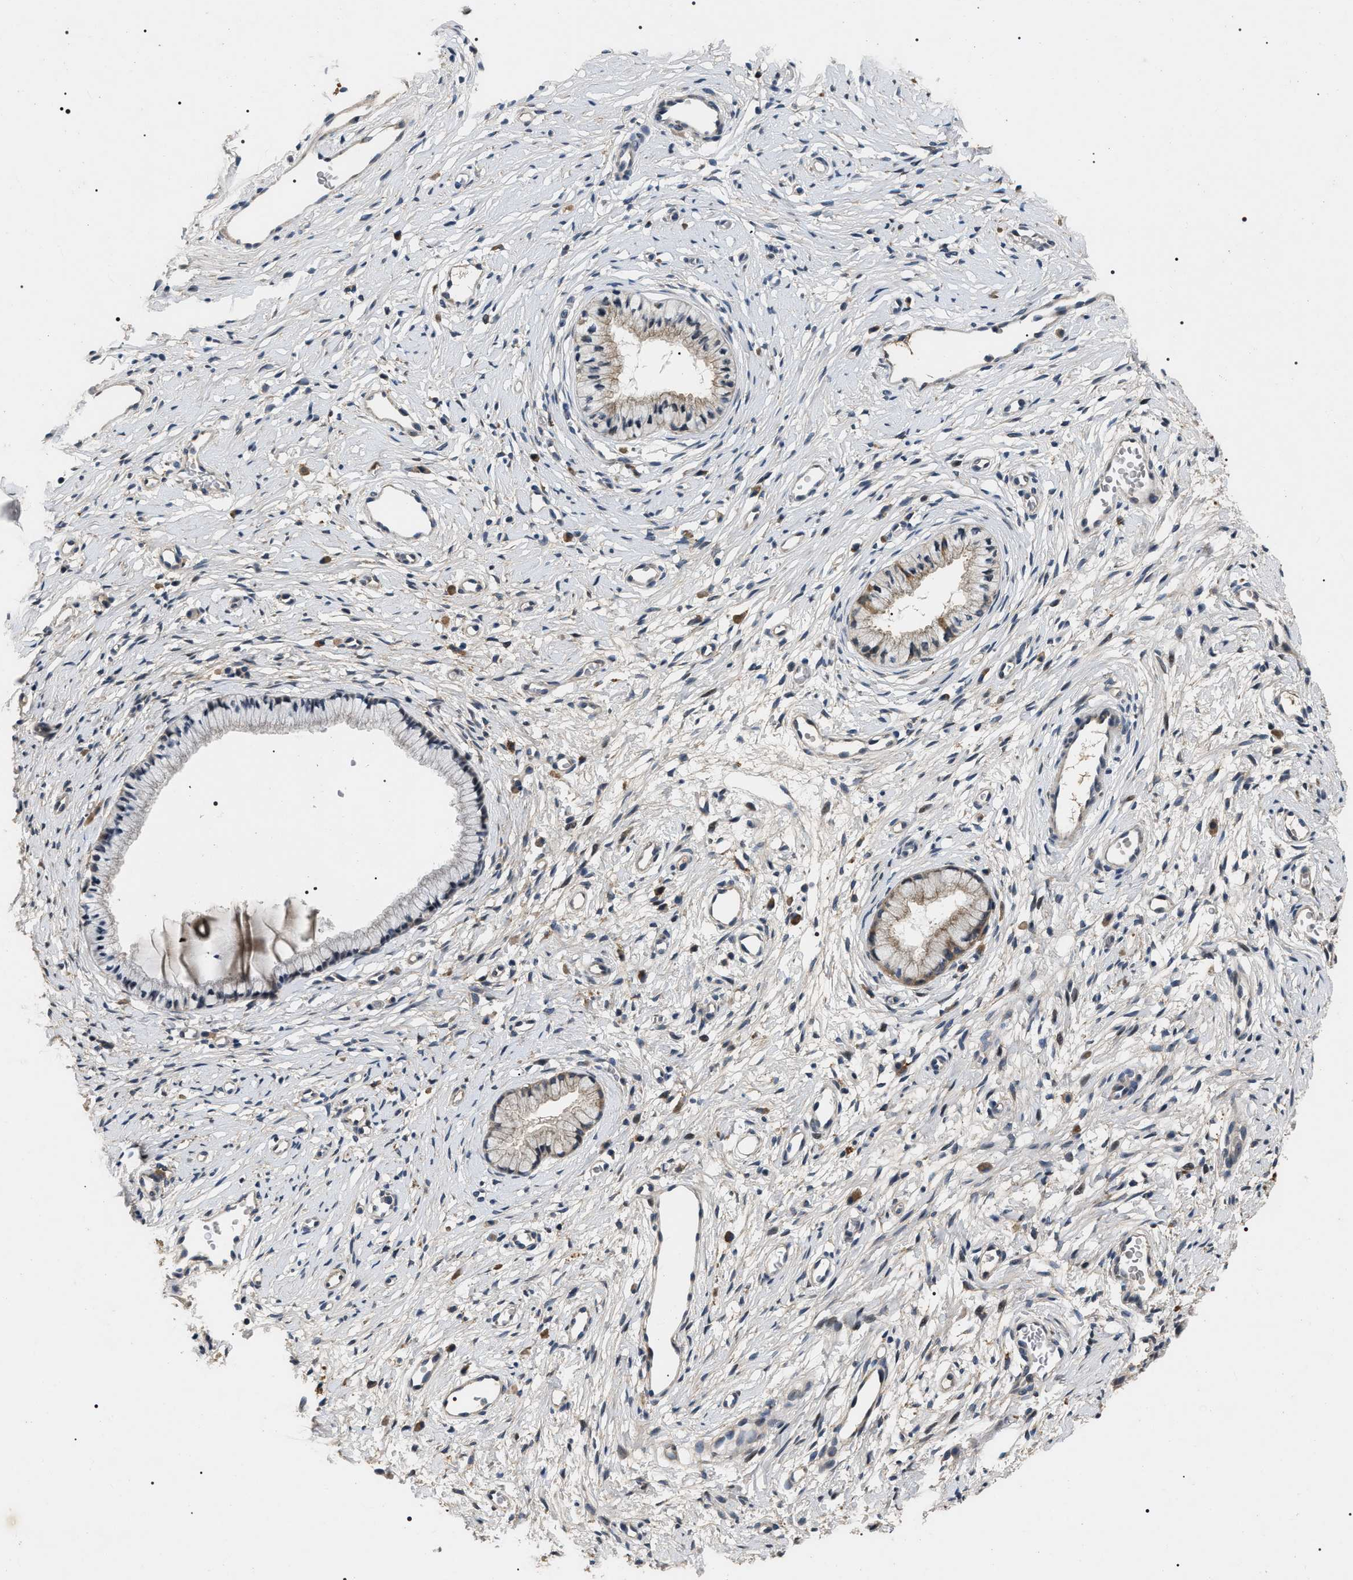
{"staining": {"intensity": "weak", "quantity": "25%-75%", "location": "cytoplasmic/membranous"}, "tissue": "cervix", "cell_type": "Glandular cells", "image_type": "normal", "snomed": [{"axis": "morphology", "description": "Normal tissue, NOS"}, {"axis": "topography", "description": "Cervix"}], "caption": "Cervix stained with DAB (3,3'-diaminobenzidine) immunohistochemistry (IHC) reveals low levels of weak cytoplasmic/membranous positivity in about 25%-75% of glandular cells. (DAB (3,3'-diaminobenzidine) = brown stain, brightfield microscopy at high magnification).", "gene": "IFT81", "patient": {"sex": "female", "age": 77}}